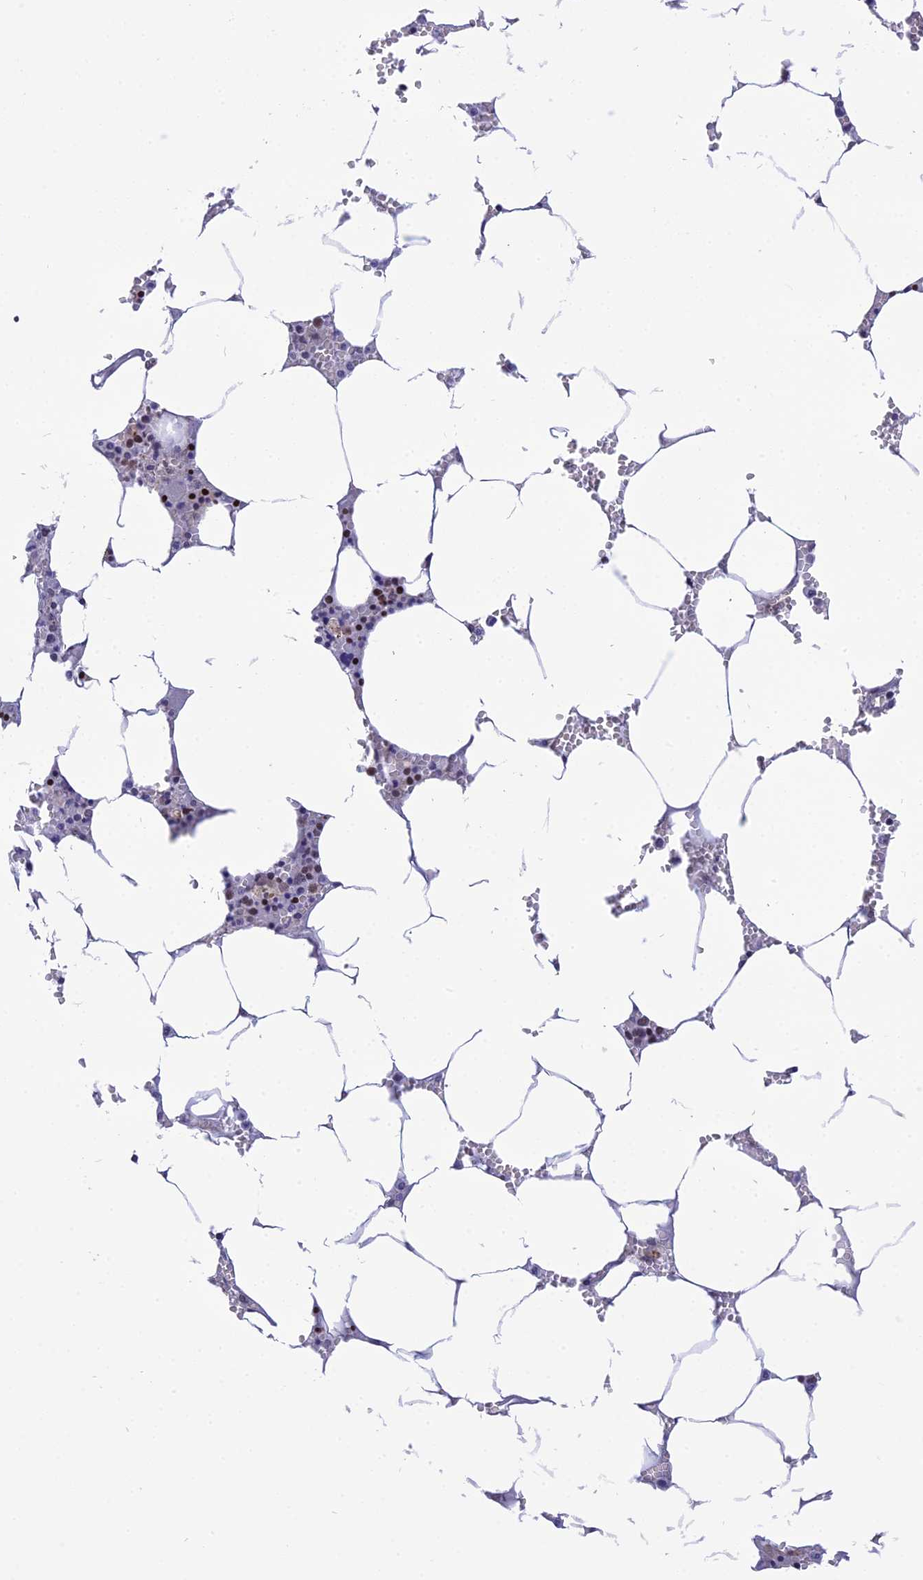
{"staining": {"intensity": "moderate", "quantity": "<25%", "location": "nuclear"}, "tissue": "bone marrow", "cell_type": "Hematopoietic cells", "image_type": "normal", "snomed": [{"axis": "morphology", "description": "Normal tissue, NOS"}, {"axis": "topography", "description": "Bone marrow"}], "caption": "The immunohistochemical stain labels moderate nuclear expression in hematopoietic cells of normal bone marrow. Using DAB (brown) and hematoxylin (blue) stains, captured at high magnification using brightfield microscopy.", "gene": "KCTD14", "patient": {"sex": "male", "age": 70}}